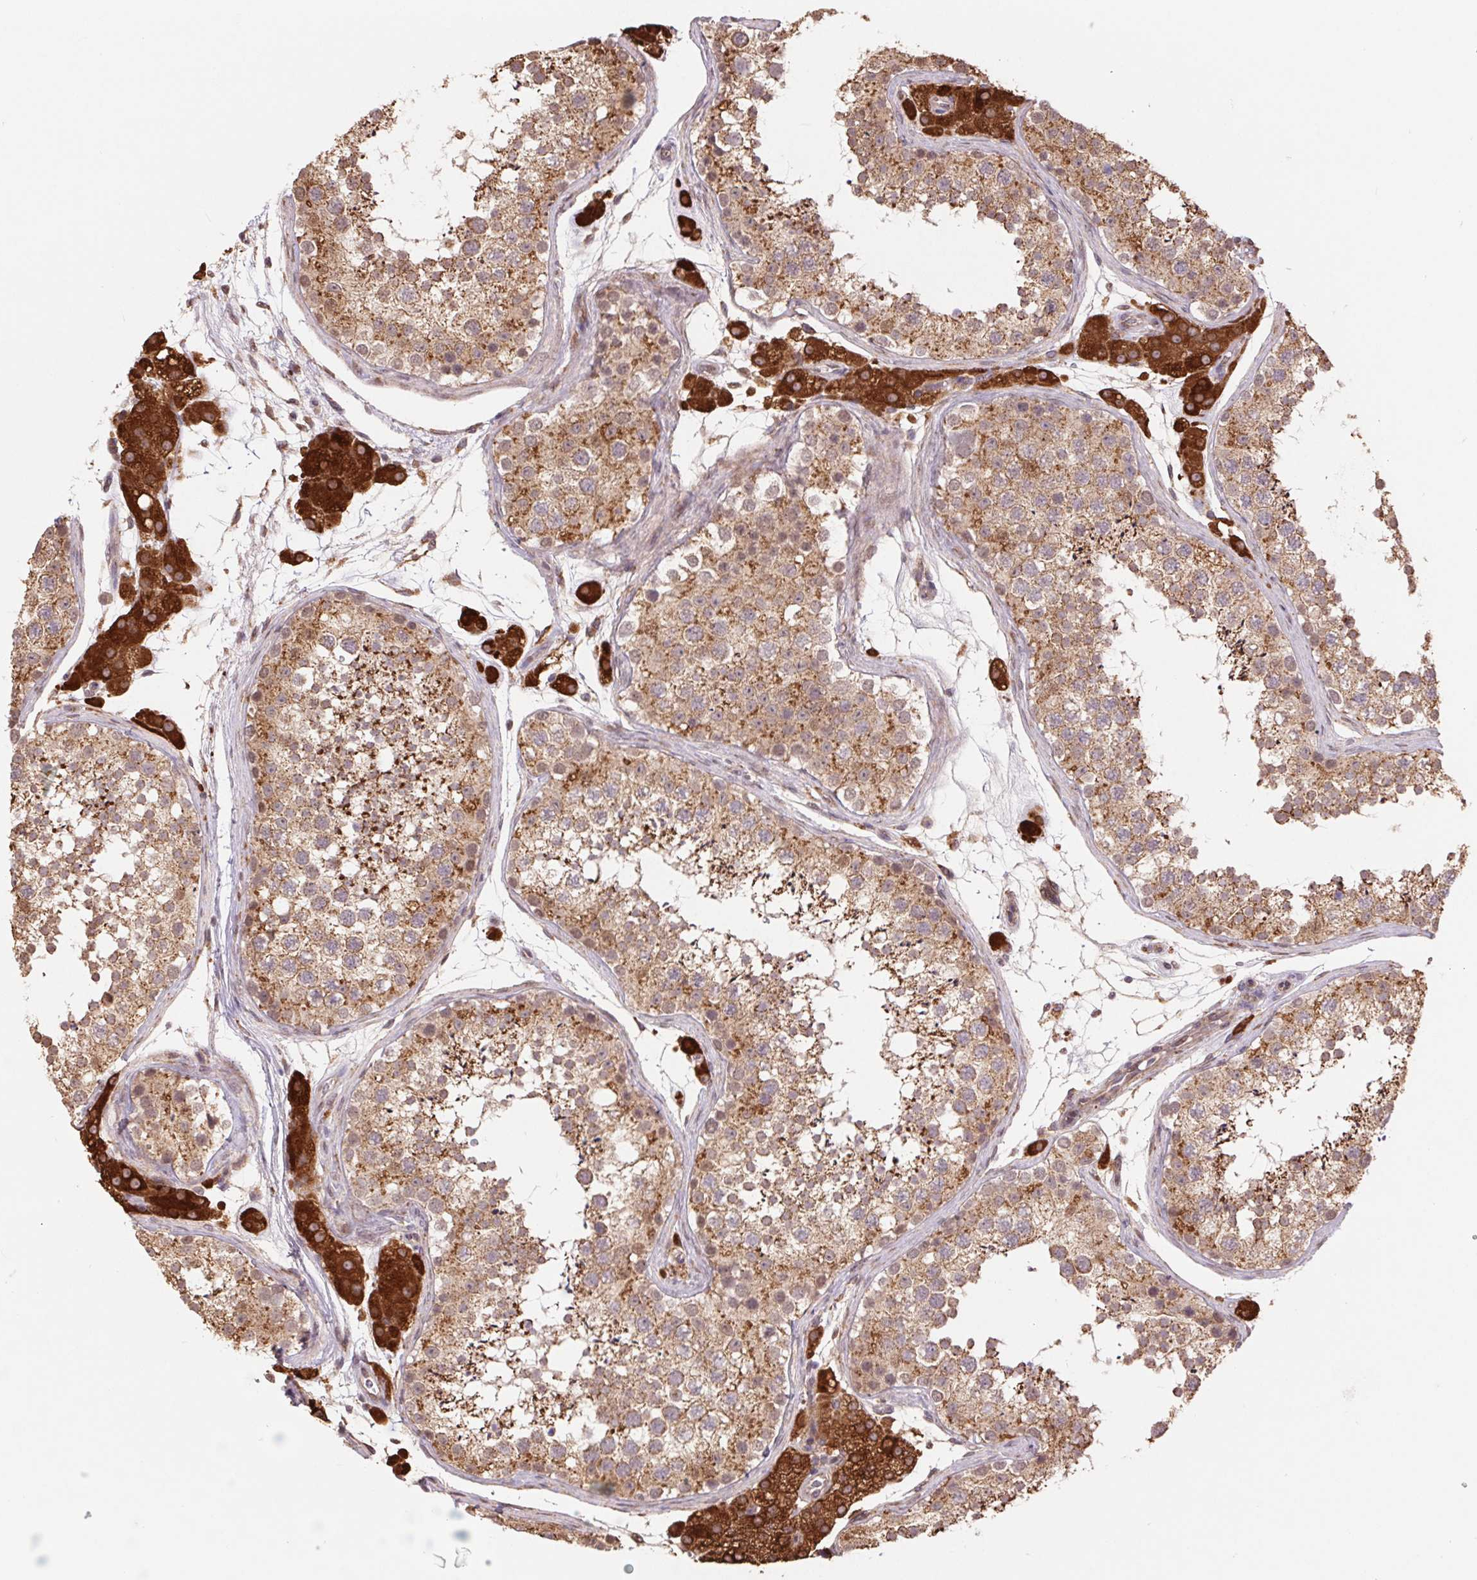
{"staining": {"intensity": "moderate", "quantity": ">75%", "location": "cytoplasmic/membranous"}, "tissue": "testis", "cell_type": "Cells in seminiferous ducts", "image_type": "normal", "snomed": [{"axis": "morphology", "description": "Normal tissue, NOS"}, {"axis": "topography", "description": "Testis"}], "caption": "High-power microscopy captured an IHC histopathology image of normal testis, revealing moderate cytoplasmic/membranous expression in about >75% of cells in seminiferous ducts.", "gene": "PDHA1", "patient": {"sex": "male", "age": 41}}